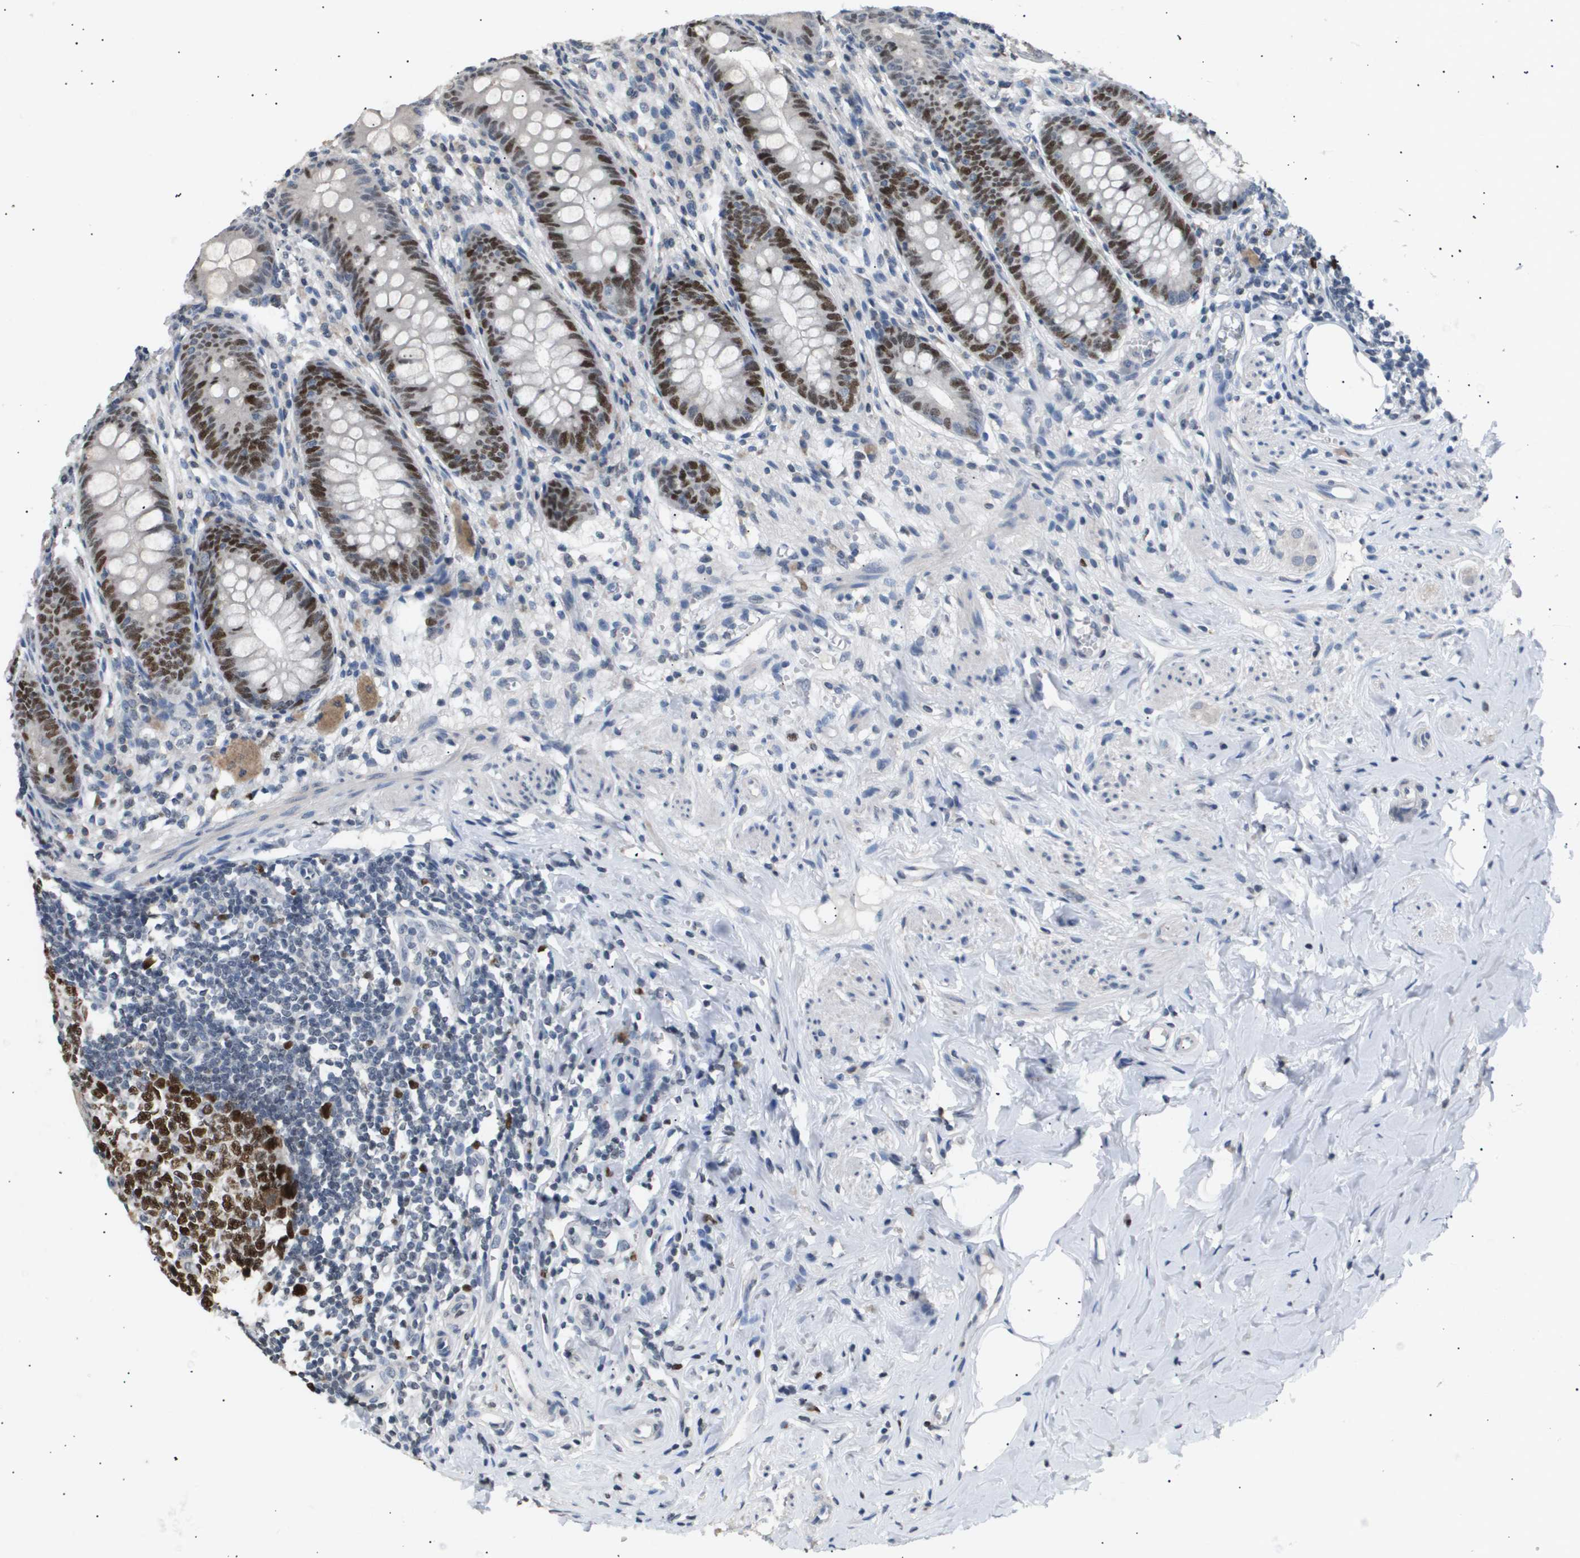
{"staining": {"intensity": "strong", "quantity": "25%-75%", "location": "nuclear"}, "tissue": "appendix", "cell_type": "Glandular cells", "image_type": "normal", "snomed": [{"axis": "morphology", "description": "Normal tissue, NOS"}, {"axis": "topography", "description": "Appendix"}], "caption": "A histopathology image of human appendix stained for a protein exhibits strong nuclear brown staining in glandular cells.", "gene": "ANAPC2", "patient": {"sex": "male", "age": 56}}